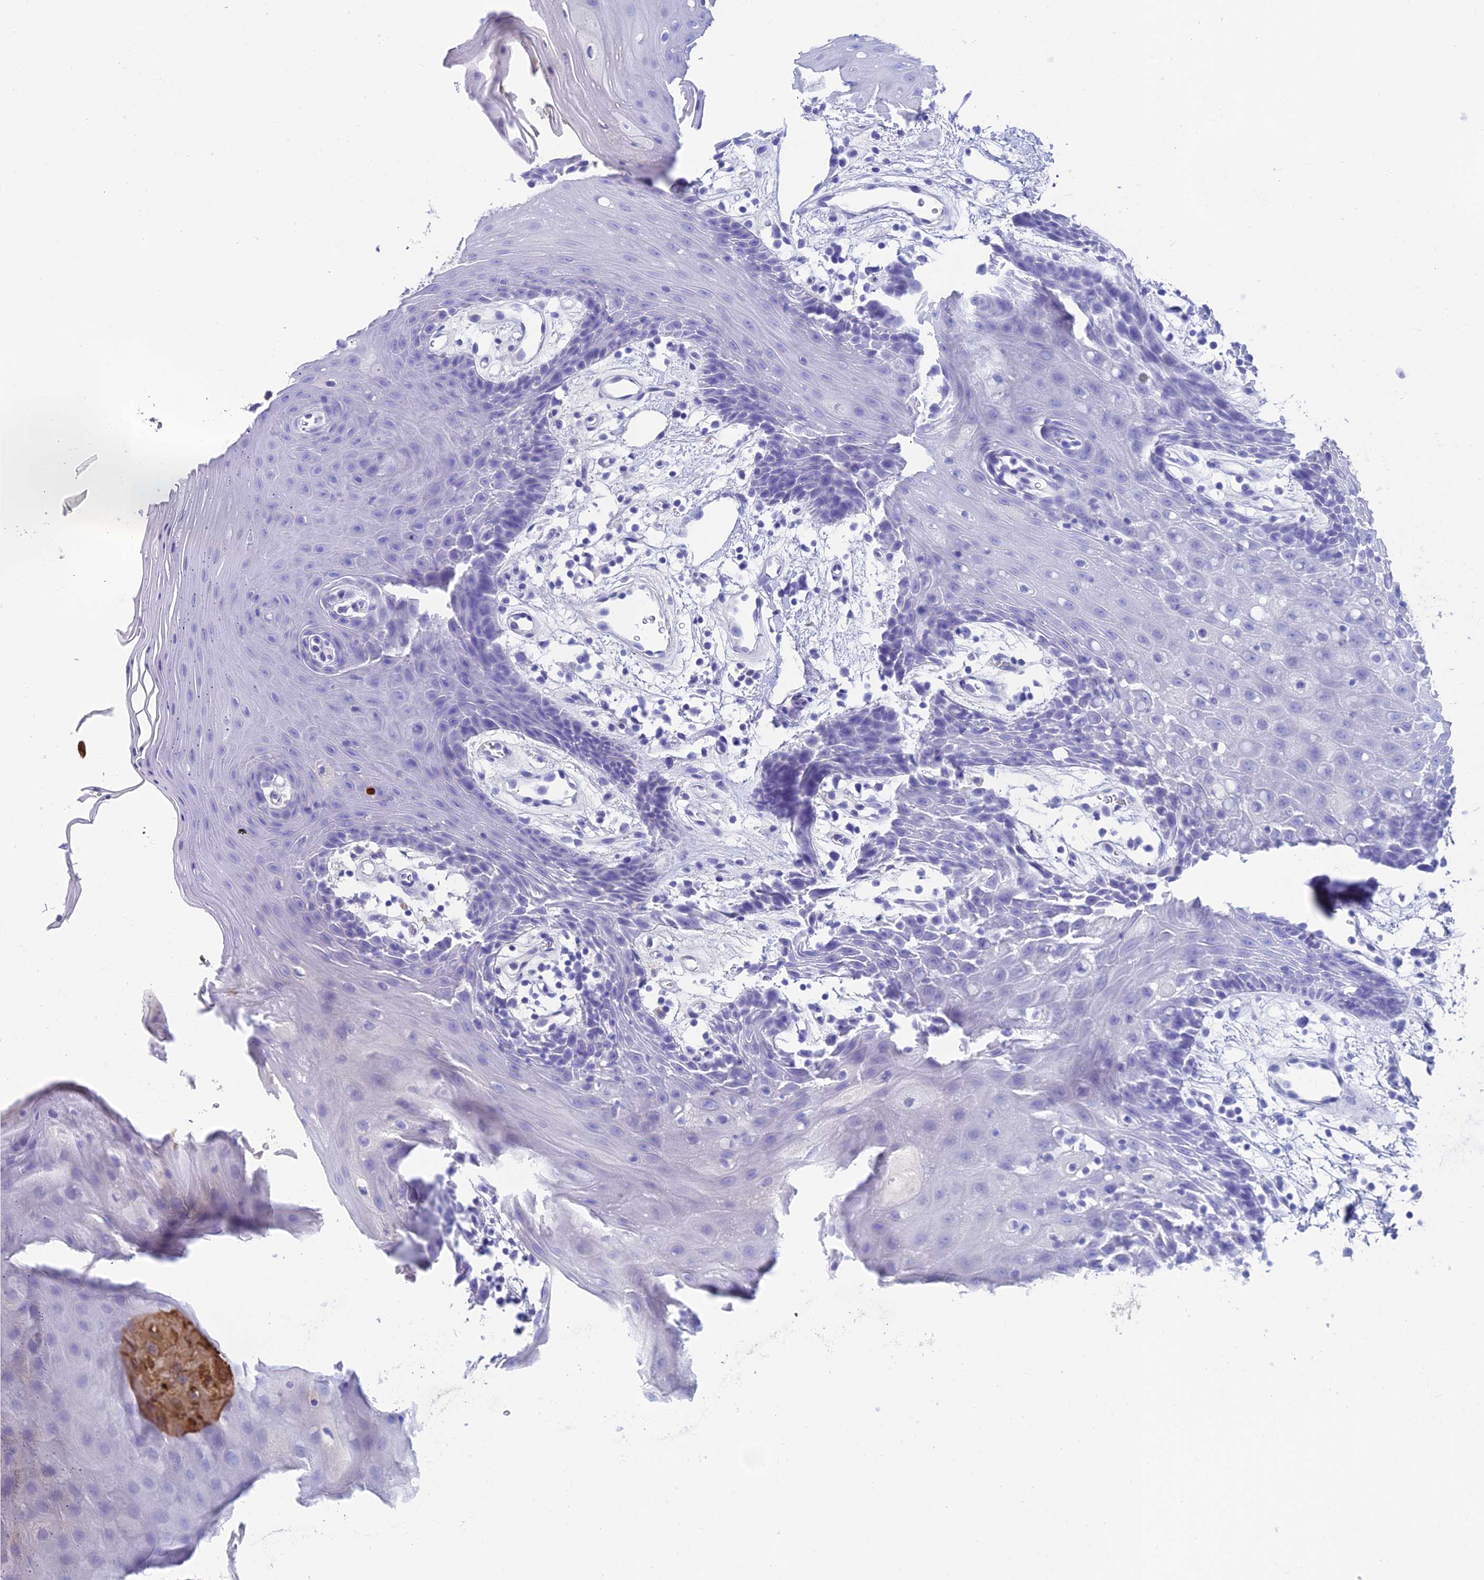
{"staining": {"intensity": "negative", "quantity": "none", "location": "none"}, "tissue": "oral mucosa", "cell_type": "Squamous epithelial cells", "image_type": "normal", "snomed": [{"axis": "morphology", "description": "Normal tissue, NOS"}, {"axis": "topography", "description": "Oral tissue"}, {"axis": "topography", "description": "Tounge, NOS"}], "caption": "Squamous epithelial cells are negative for brown protein staining in benign oral mucosa.", "gene": "GNG11", "patient": {"sex": "female", "age": 59}}